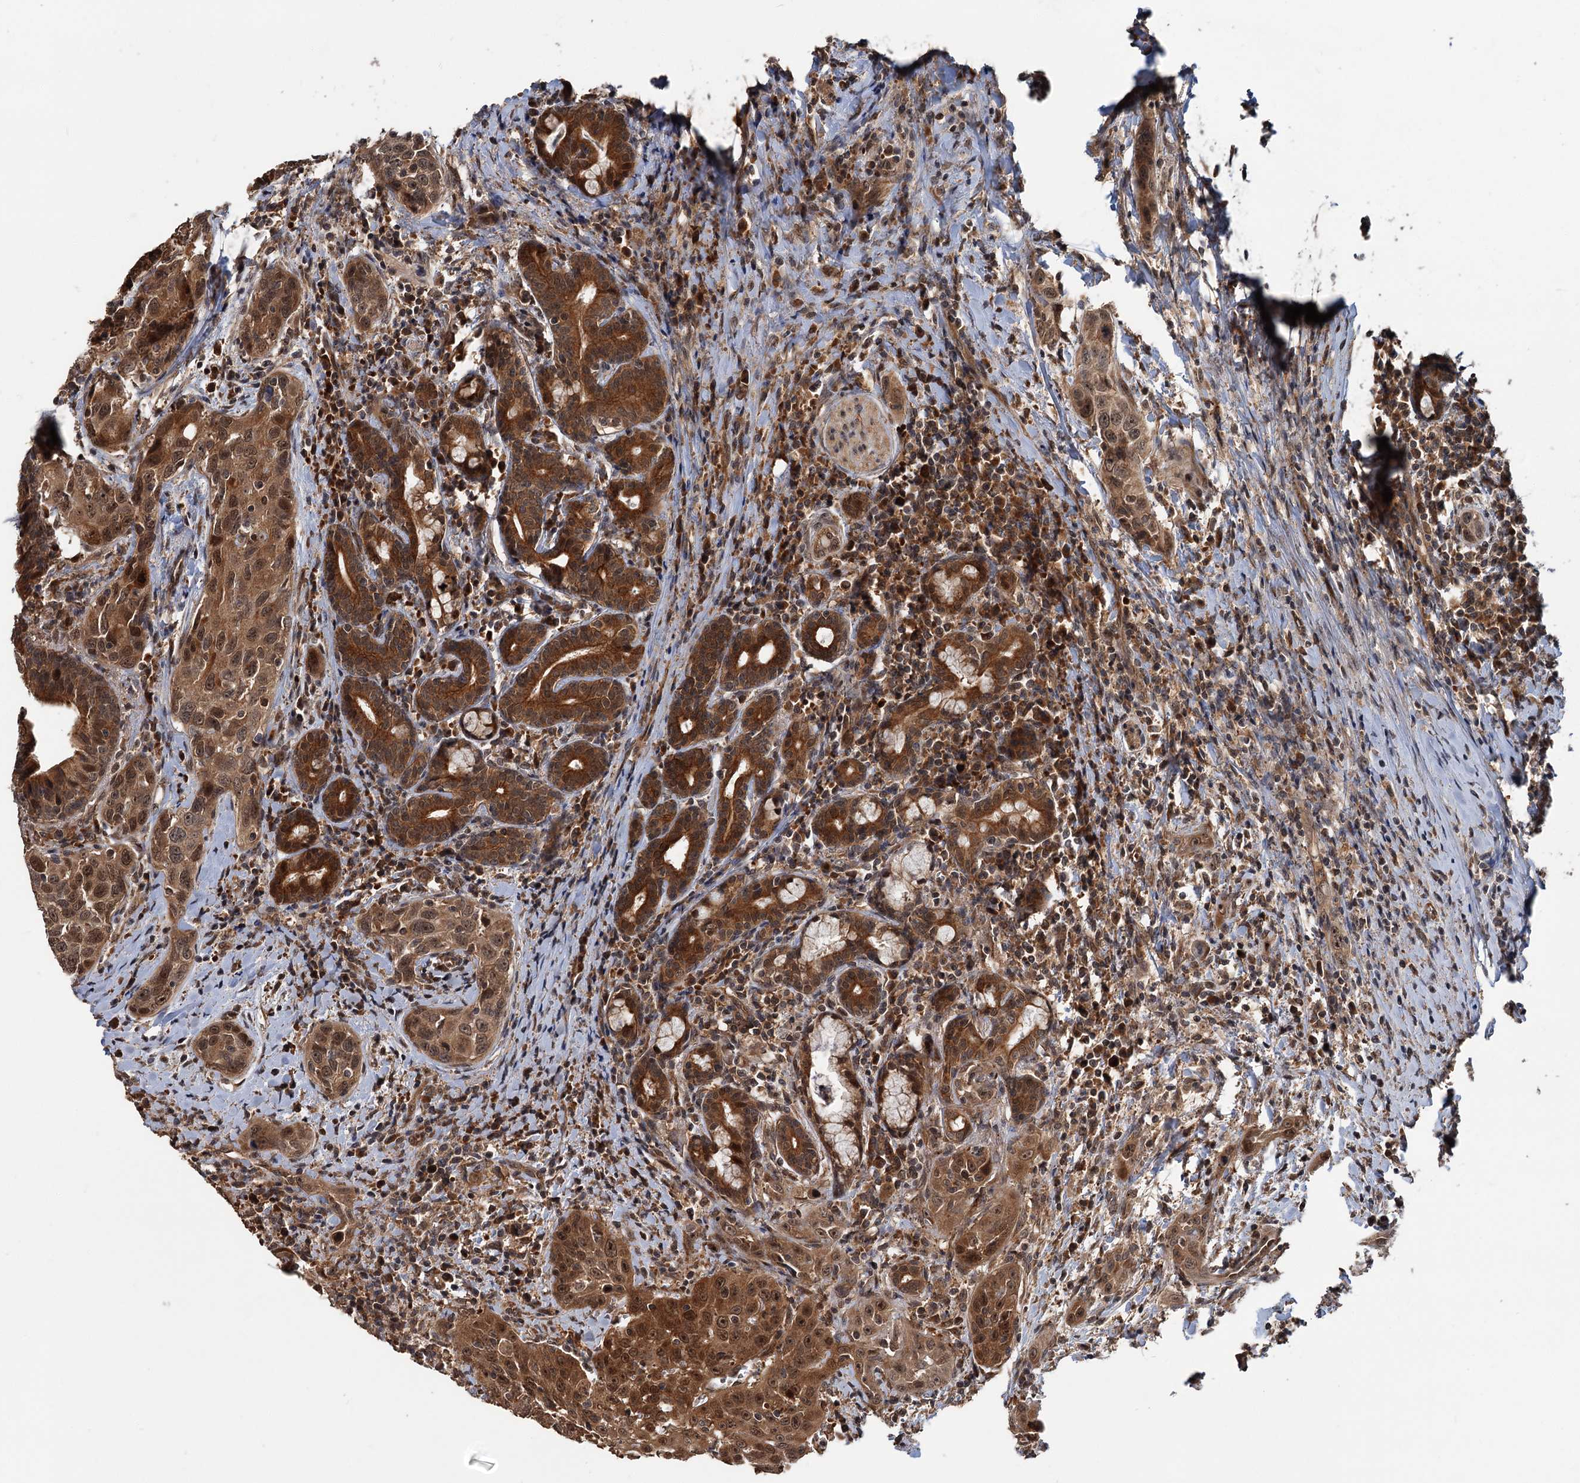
{"staining": {"intensity": "moderate", "quantity": ">75%", "location": "cytoplasmic/membranous,nuclear"}, "tissue": "head and neck cancer", "cell_type": "Tumor cells", "image_type": "cancer", "snomed": [{"axis": "morphology", "description": "Squamous cell carcinoma, NOS"}, {"axis": "topography", "description": "Oral tissue"}, {"axis": "topography", "description": "Head-Neck"}], "caption": "Immunohistochemical staining of human squamous cell carcinoma (head and neck) reveals medium levels of moderate cytoplasmic/membranous and nuclear staining in approximately >75% of tumor cells. The staining was performed using DAB (3,3'-diaminobenzidine) to visualize the protein expression in brown, while the nuclei were stained in blue with hematoxylin (Magnification: 20x).", "gene": "KANSL2", "patient": {"sex": "female", "age": 50}}